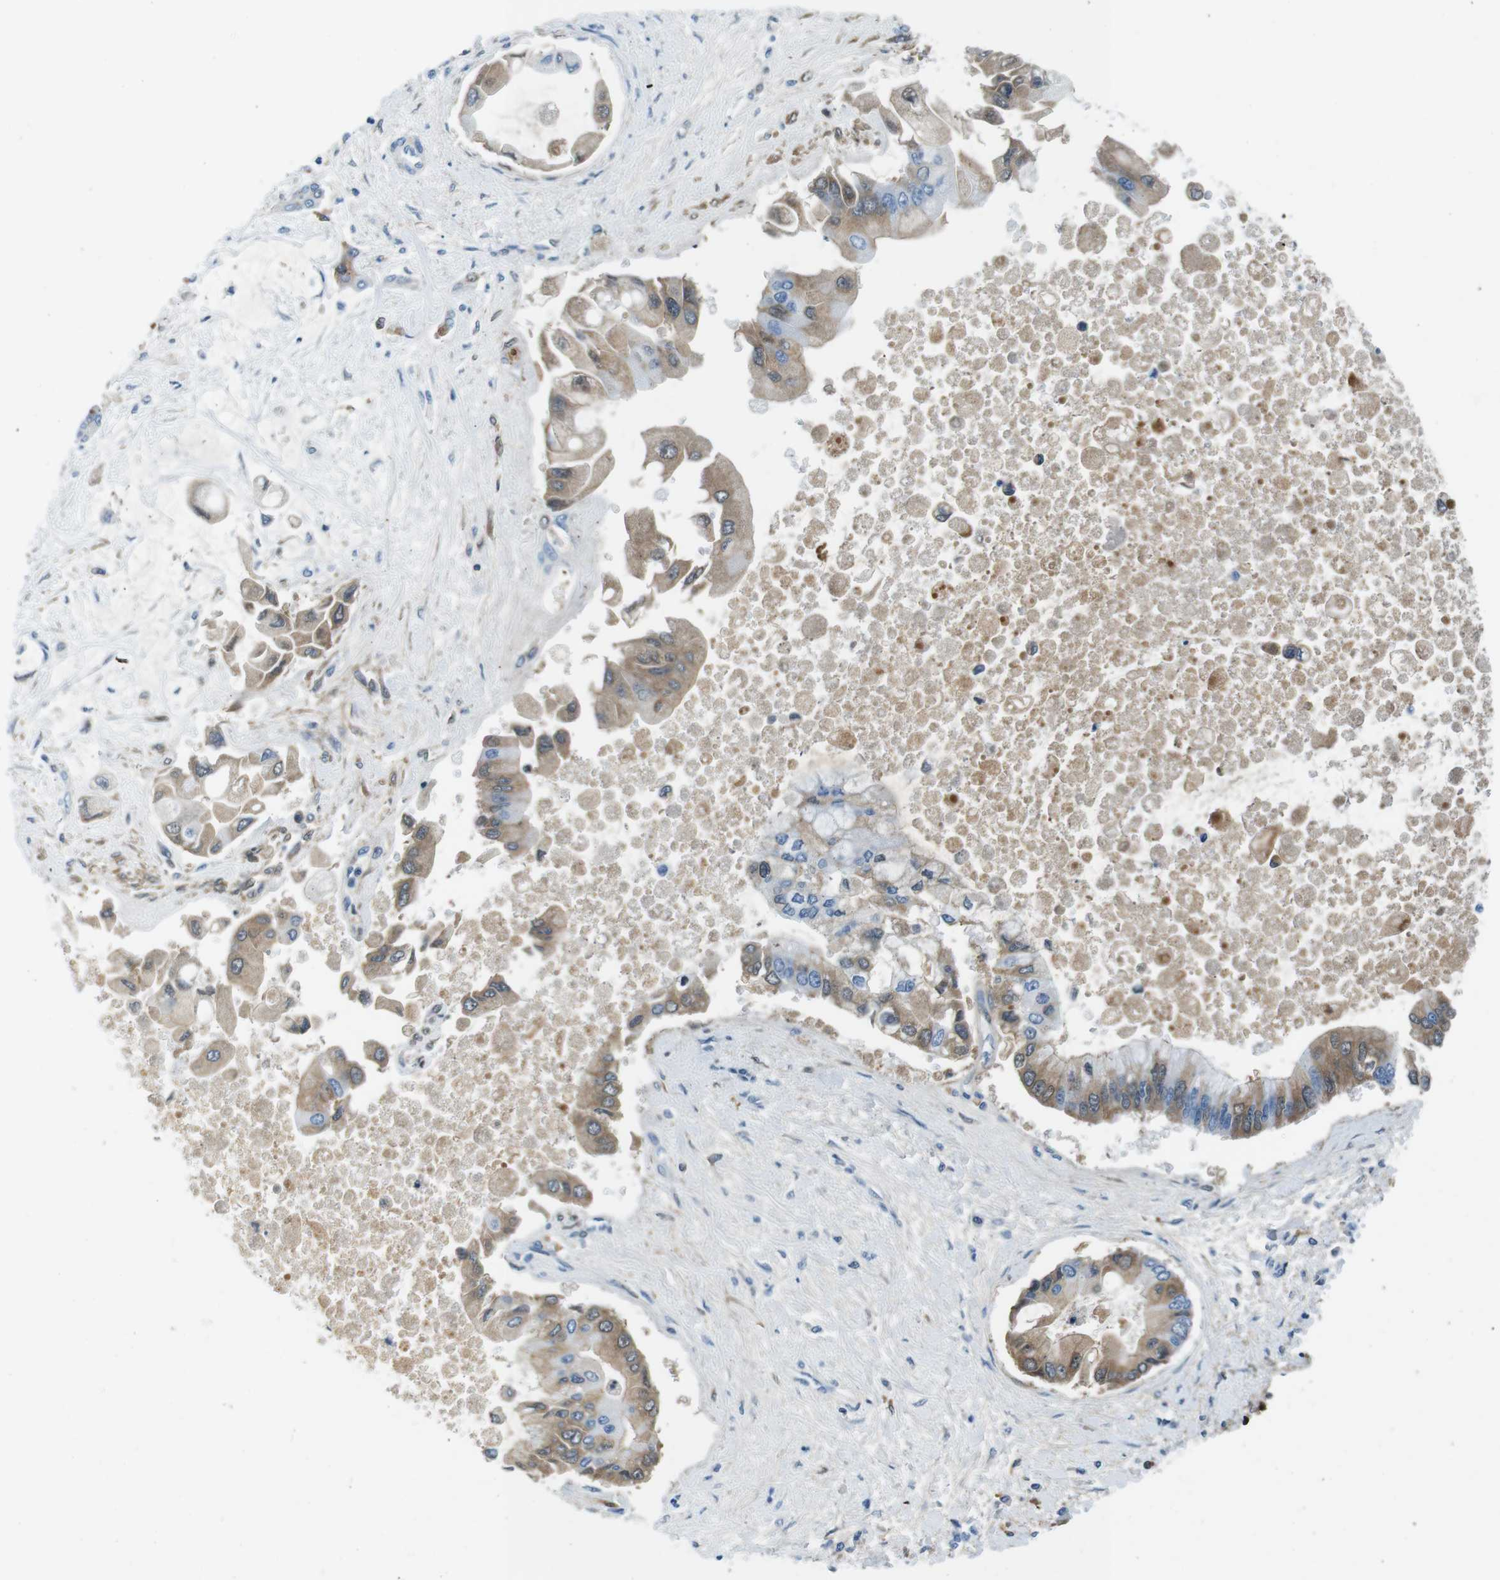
{"staining": {"intensity": "weak", "quantity": ">75%", "location": "cytoplasmic/membranous"}, "tissue": "liver cancer", "cell_type": "Tumor cells", "image_type": "cancer", "snomed": [{"axis": "morphology", "description": "Cholangiocarcinoma"}, {"axis": "topography", "description": "Liver"}], "caption": "Liver cancer was stained to show a protein in brown. There is low levels of weak cytoplasmic/membranous expression in about >75% of tumor cells.", "gene": "IGHD", "patient": {"sex": "male", "age": 50}}